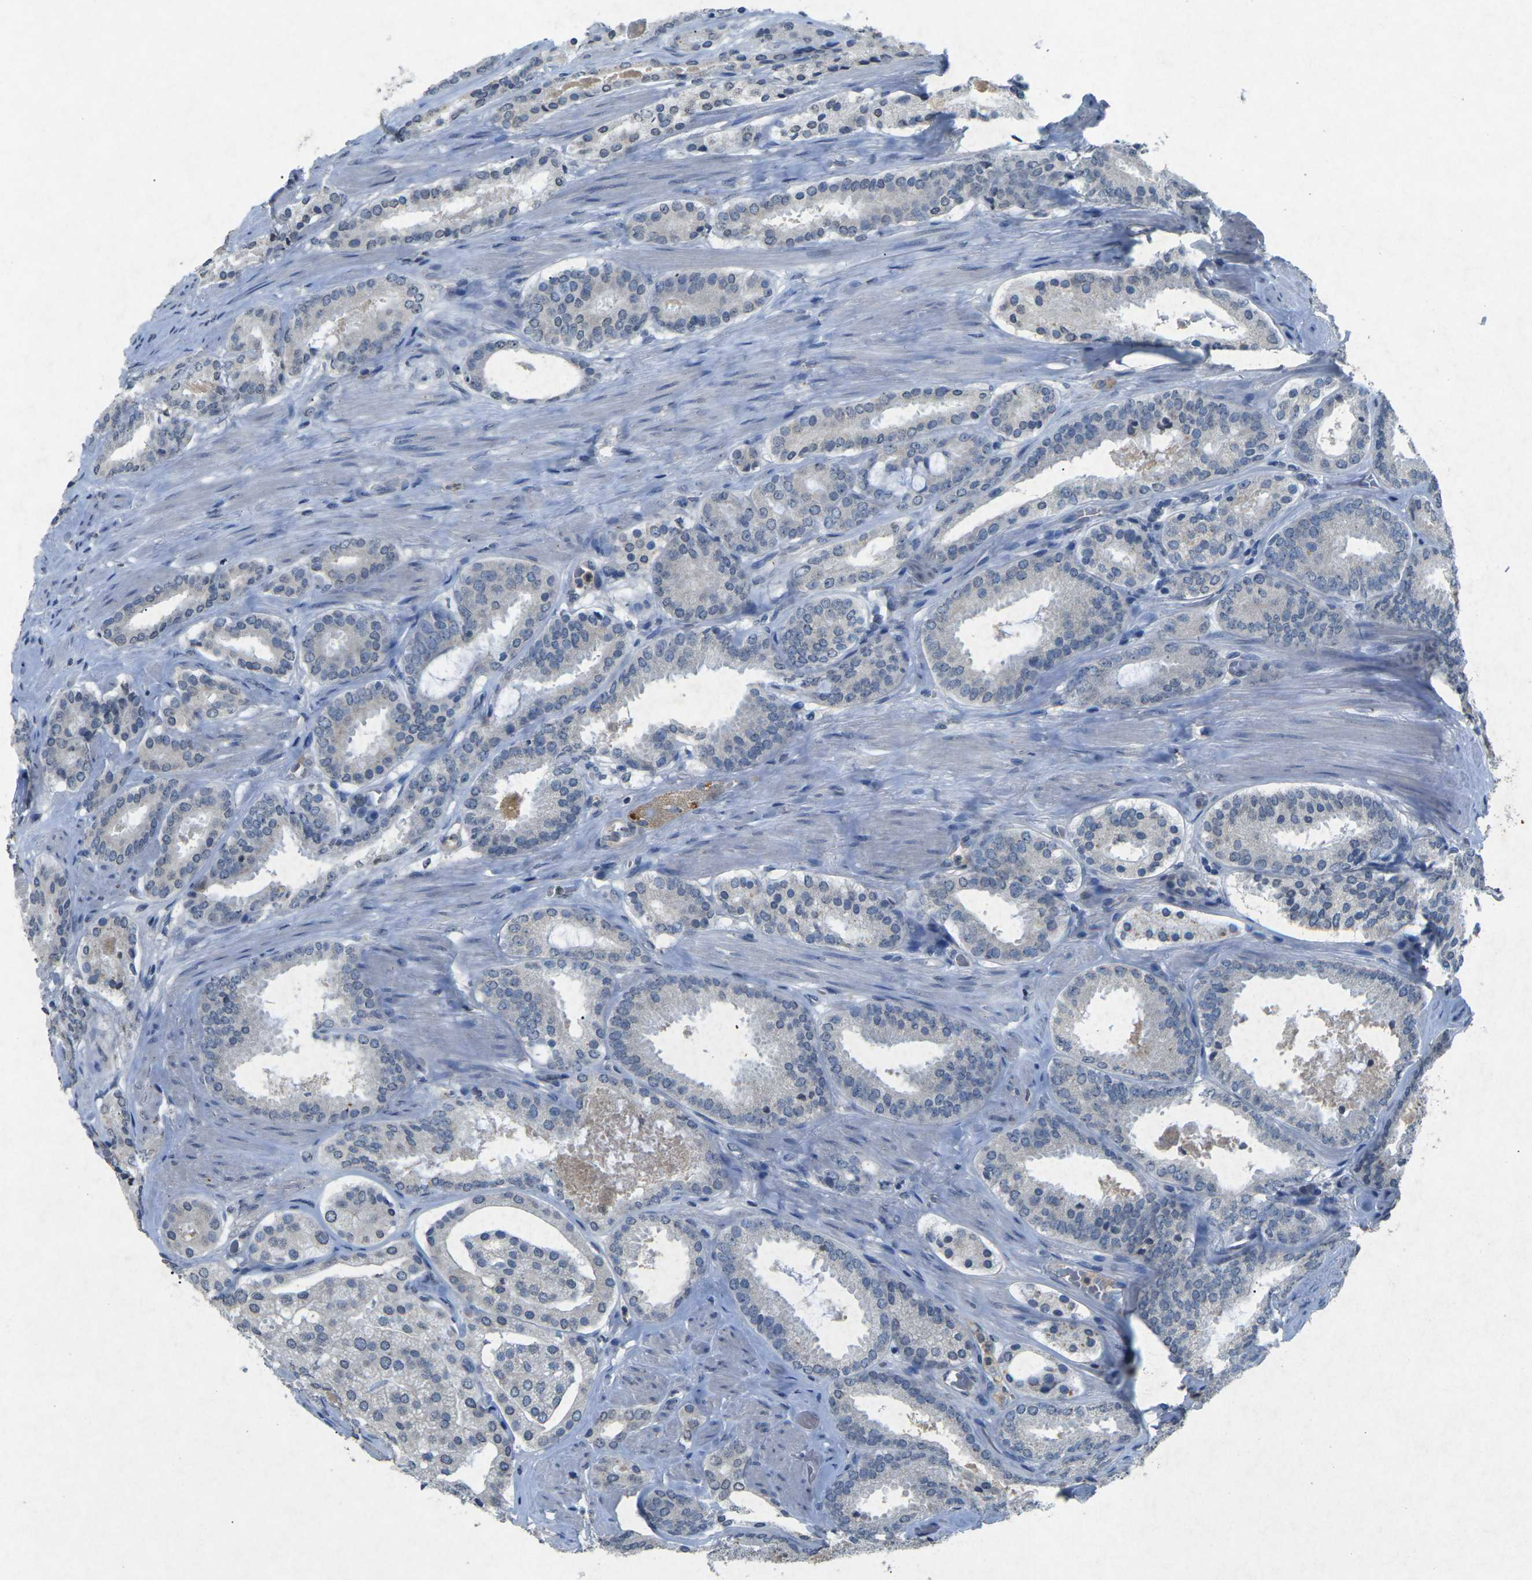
{"staining": {"intensity": "negative", "quantity": "none", "location": "none"}, "tissue": "prostate cancer", "cell_type": "Tumor cells", "image_type": "cancer", "snomed": [{"axis": "morphology", "description": "Adenocarcinoma, Low grade"}, {"axis": "topography", "description": "Prostate"}], "caption": "Immunohistochemistry image of neoplastic tissue: prostate adenocarcinoma (low-grade) stained with DAB demonstrates no significant protein staining in tumor cells.", "gene": "PLG", "patient": {"sex": "male", "age": 69}}